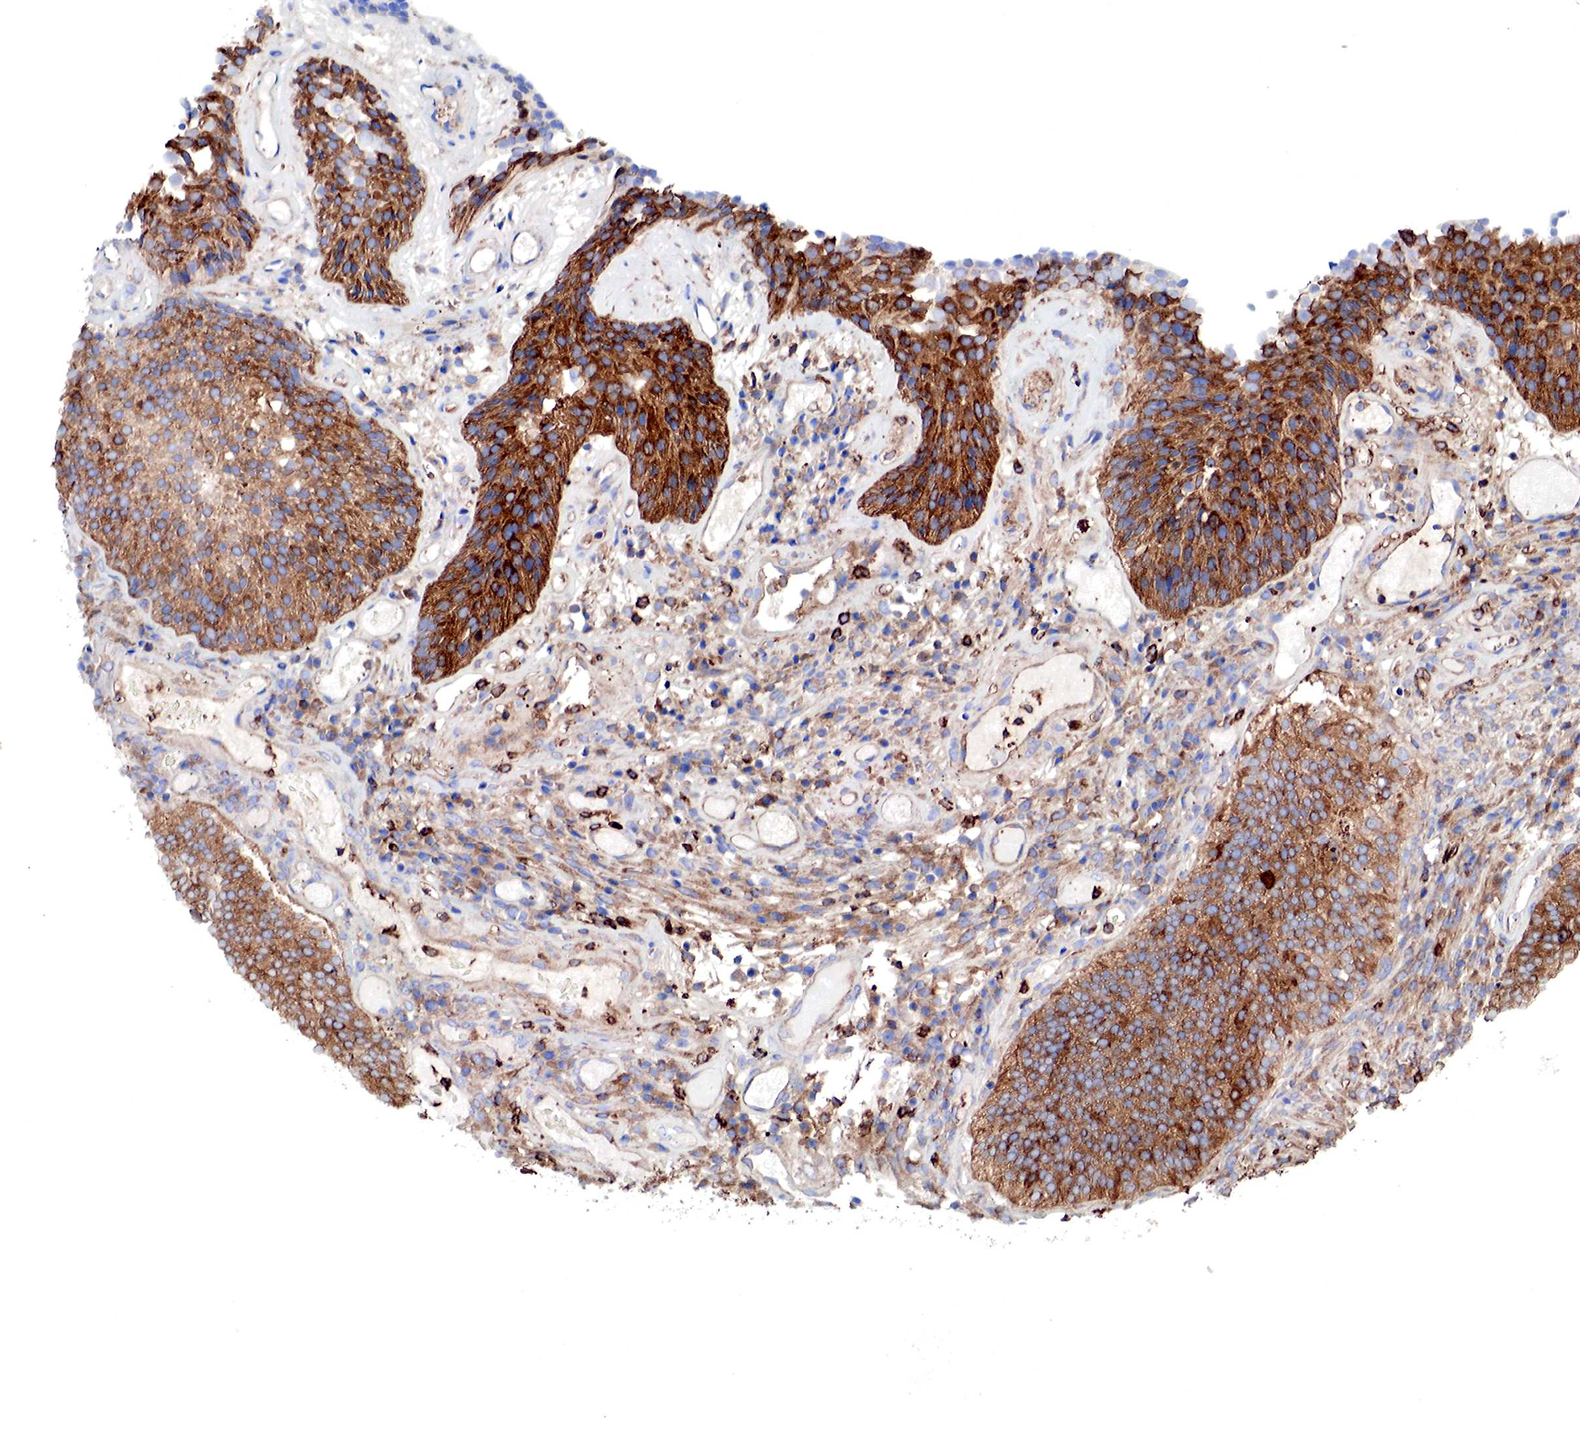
{"staining": {"intensity": "strong", "quantity": ">75%", "location": "cytoplasmic/membranous"}, "tissue": "urothelial cancer", "cell_type": "Tumor cells", "image_type": "cancer", "snomed": [{"axis": "morphology", "description": "Urothelial carcinoma, Low grade"}, {"axis": "topography", "description": "Urinary bladder"}], "caption": "Immunohistochemical staining of urothelial cancer shows high levels of strong cytoplasmic/membranous positivity in approximately >75% of tumor cells. (DAB (3,3'-diaminobenzidine) IHC, brown staining for protein, blue staining for nuclei).", "gene": "G6PD", "patient": {"sex": "male", "age": 85}}